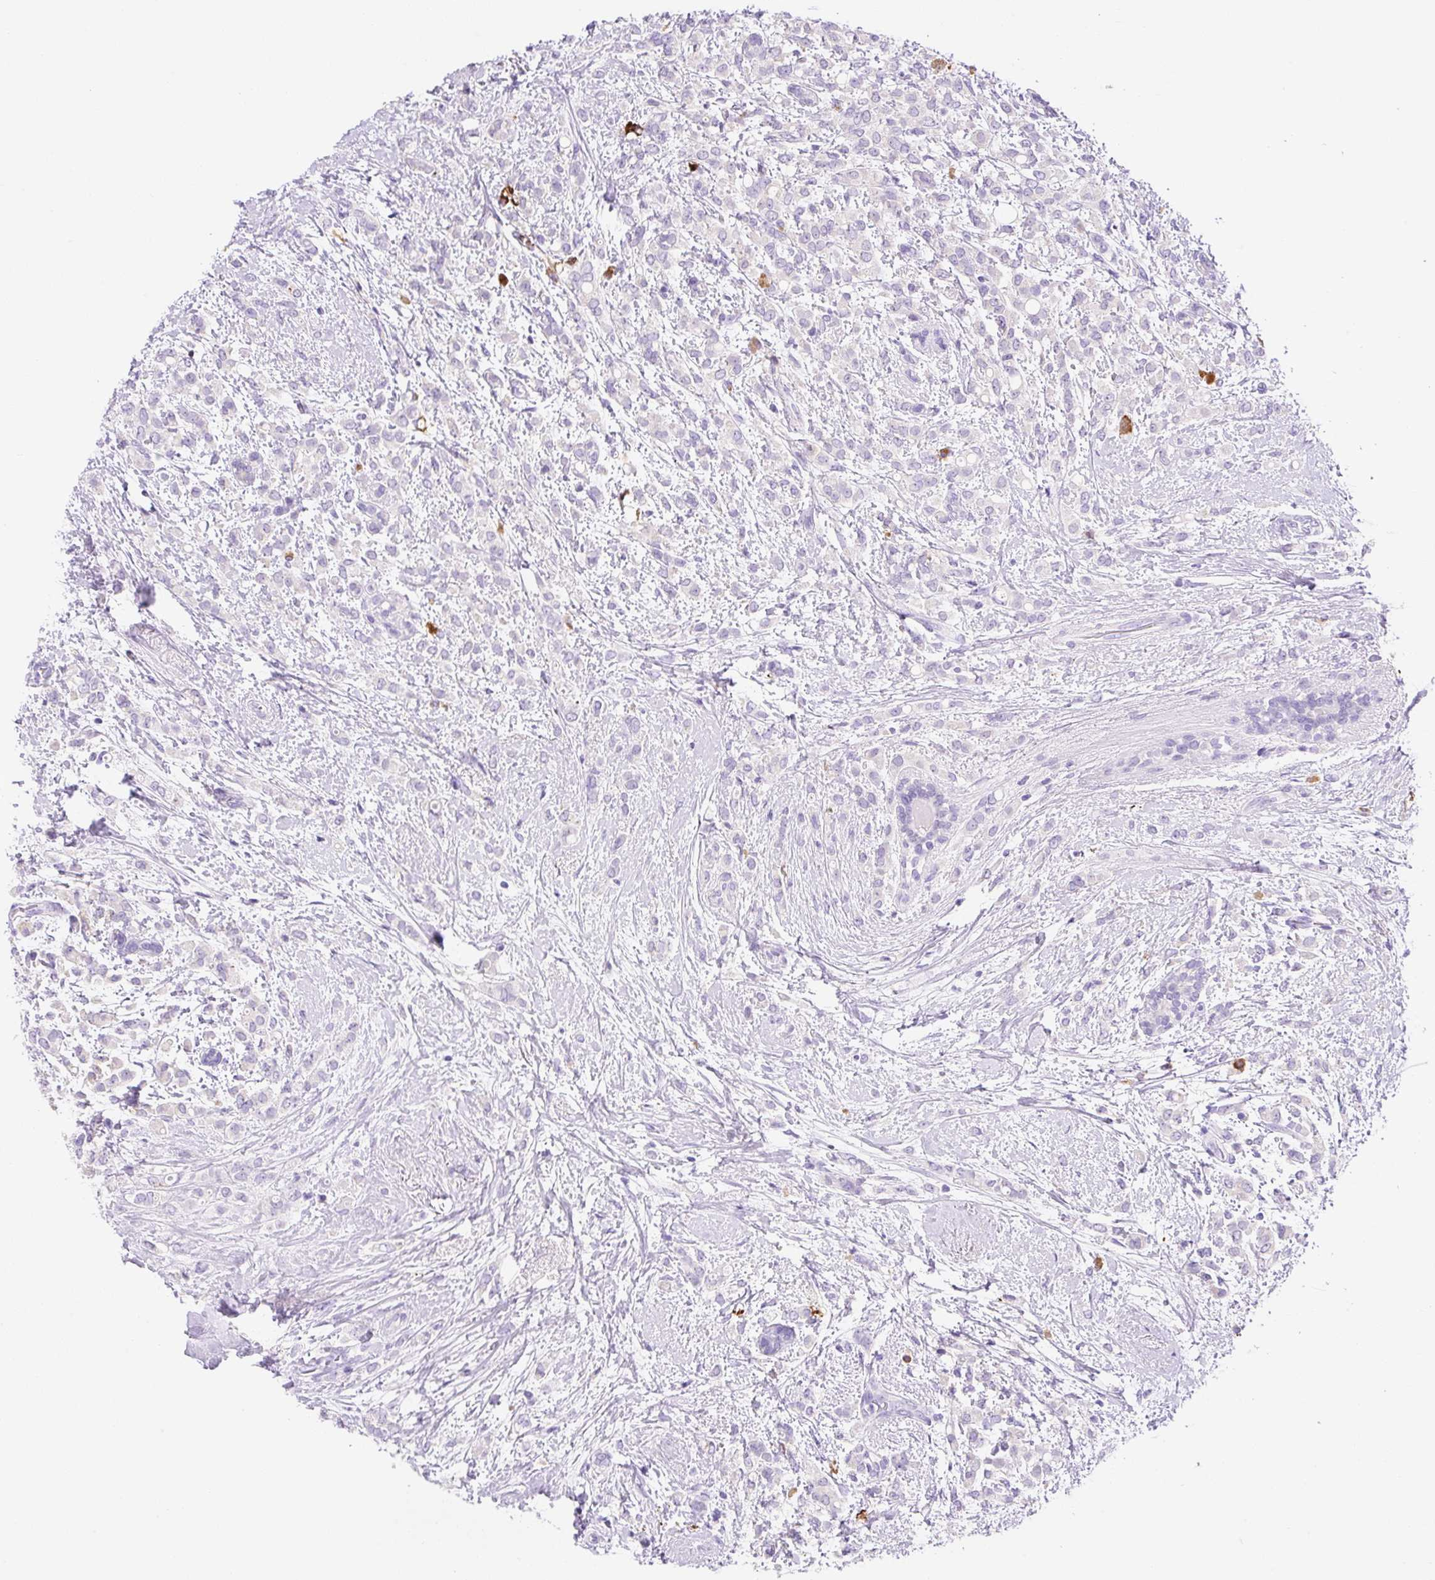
{"staining": {"intensity": "moderate", "quantity": "<25%", "location": "cytoplasmic/membranous"}, "tissue": "breast cancer", "cell_type": "Tumor cells", "image_type": "cancer", "snomed": [{"axis": "morphology", "description": "Lobular carcinoma"}, {"axis": "topography", "description": "Breast"}], "caption": "A brown stain labels moderate cytoplasmic/membranous expression of a protein in human breast lobular carcinoma tumor cells. The protein of interest is shown in brown color, while the nuclei are stained blue.", "gene": "NDST3", "patient": {"sex": "female", "age": 68}}